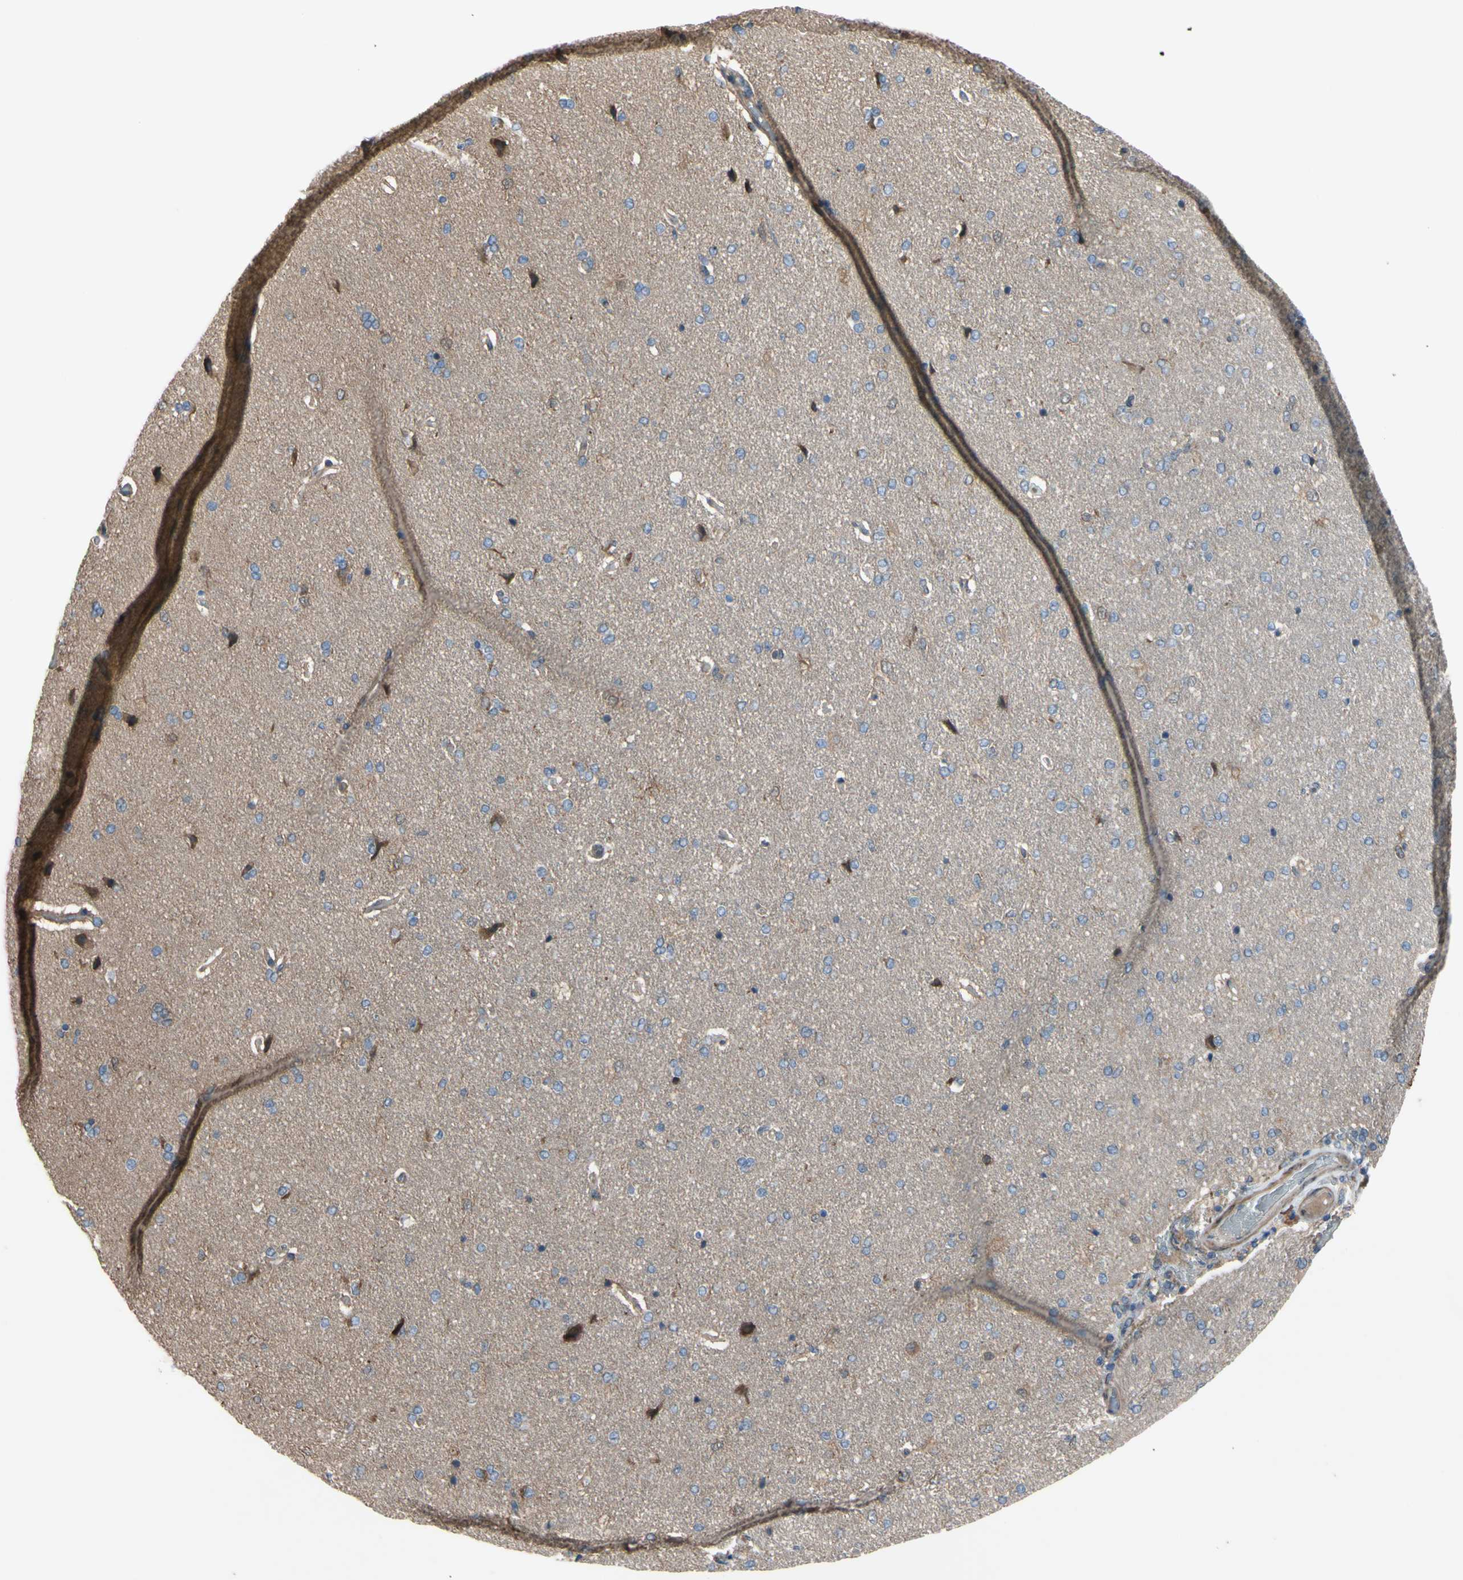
{"staining": {"intensity": "weak", "quantity": "25%-75%", "location": "cytoplasmic/membranous"}, "tissue": "cerebral cortex", "cell_type": "Endothelial cells", "image_type": "normal", "snomed": [{"axis": "morphology", "description": "Normal tissue, NOS"}, {"axis": "topography", "description": "Cerebral cortex"}], "caption": "Immunohistochemical staining of unremarkable cerebral cortex shows 25%-75% levels of weak cytoplasmic/membranous protein expression in approximately 25%-75% of endothelial cells.", "gene": "SVIL", "patient": {"sex": "male", "age": 62}}